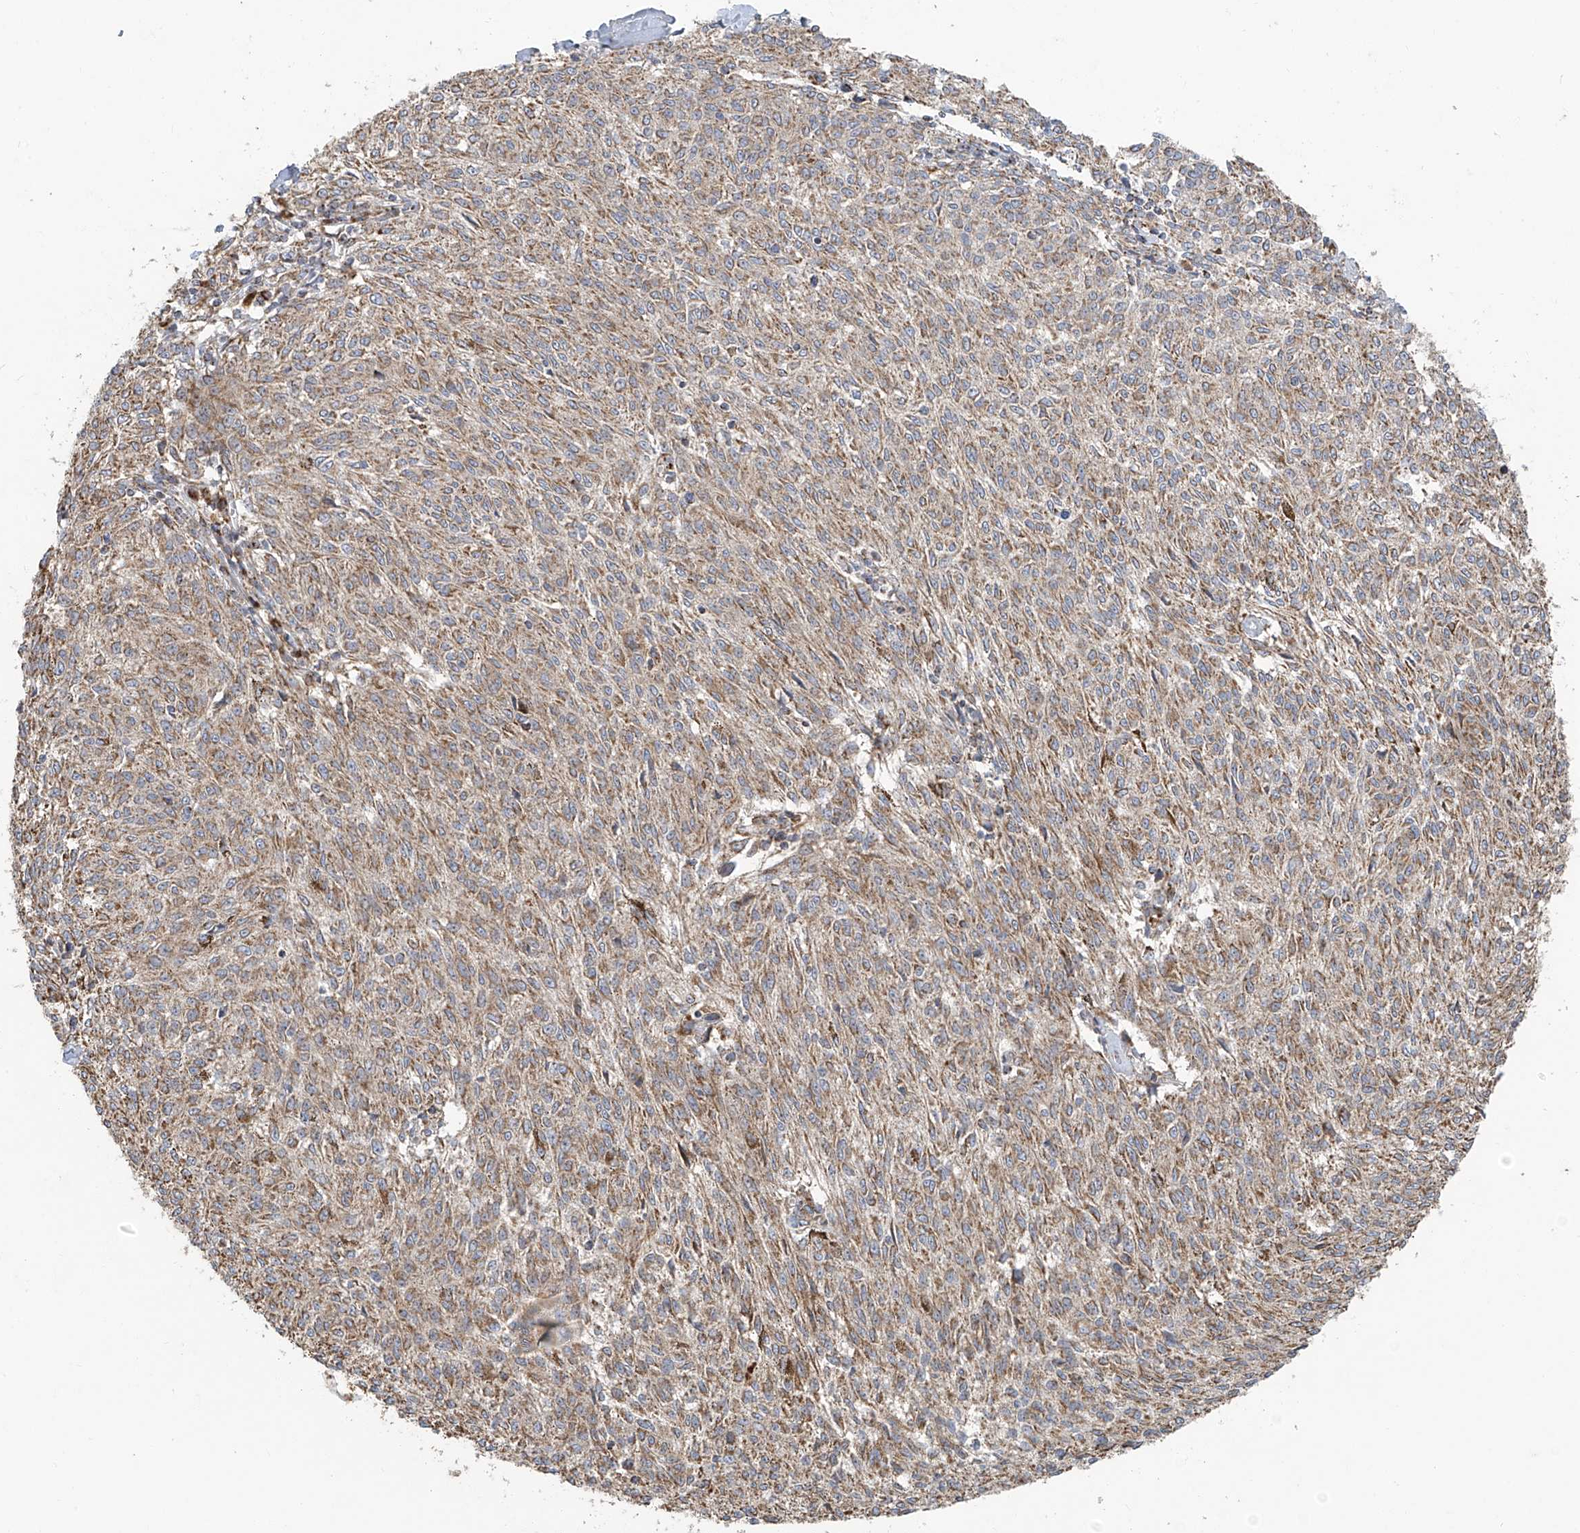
{"staining": {"intensity": "moderate", "quantity": ">75%", "location": "cytoplasmic/membranous"}, "tissue": "melanoma", "cell_type": "Tumor cells", "image_type": "cancer", "snomed": [{"axis": "morphology", "description": "Malignant melanoma, NOS"}, {"axis": "topography", "description": "Skin"}], "caption": "Tumor cells show medium levels of moderate cytoplasmic/membranous expression in about >75% of cells in melanoma.", "gene": "C2orf74", "patient": {"sex": "female", "age": 72}}